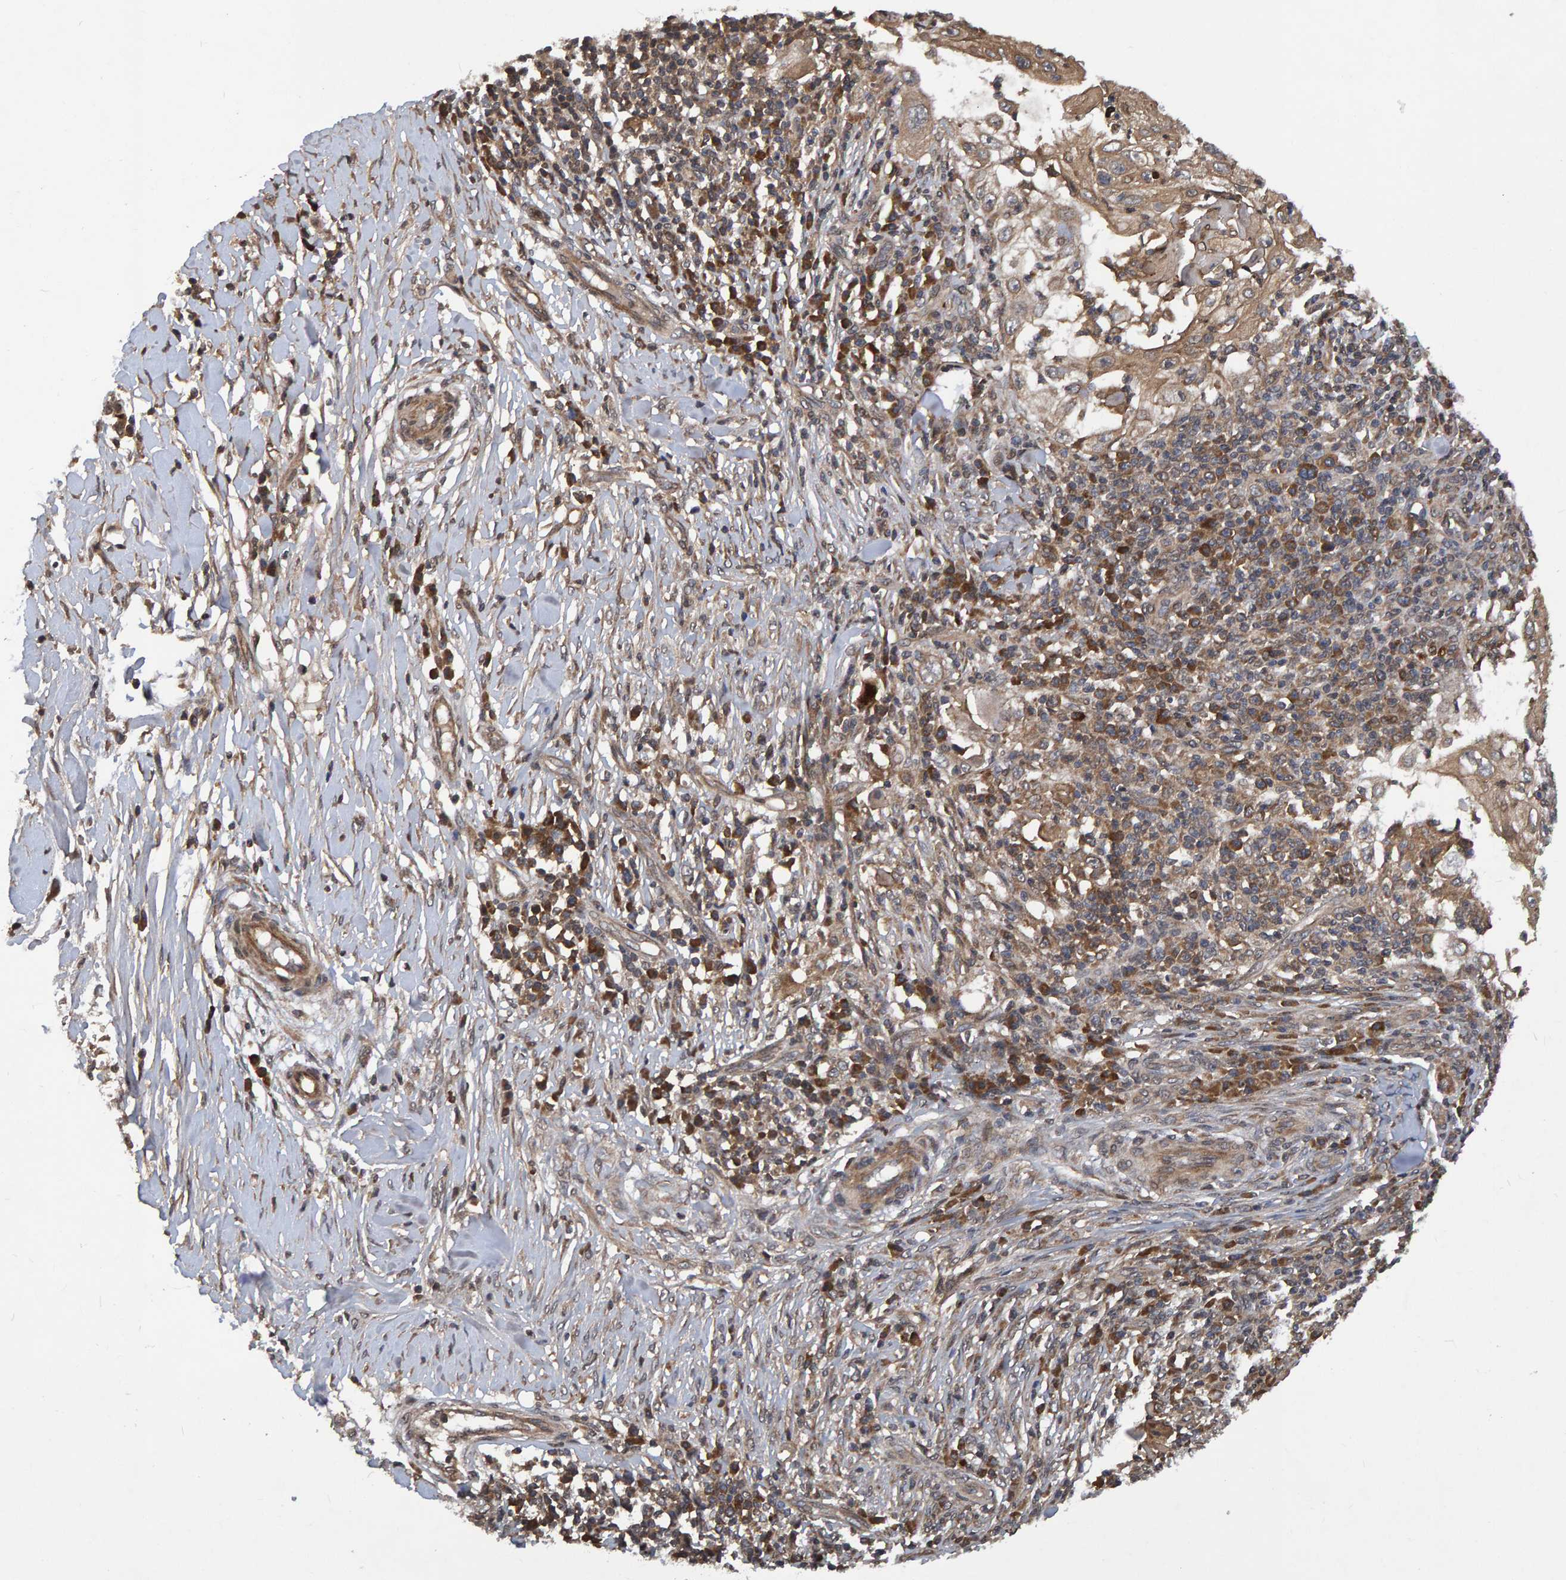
{"staining": {"intensity": "weak", "quantity": ">75%", "location": "cytoplasmic/membranous"}, "tissue": "skin cancer", "cell_type": "Tumor cells", "image_type": "cancer", "snomed": [{"axis": "morphology", "description": "Squamous cell carcinoma, NOS"}, {"axis": "topography", "description": "Skin"}], "caption": "A brown stain labels weak cytoplasmic/membranous positivity of a protein in human skin squamous cell carcinoma tumor cells. (DAB IHC with brightfield microscopy, high magnification).", "gene": "GAB2", "patient": {"sex": "male", "age": 86}}